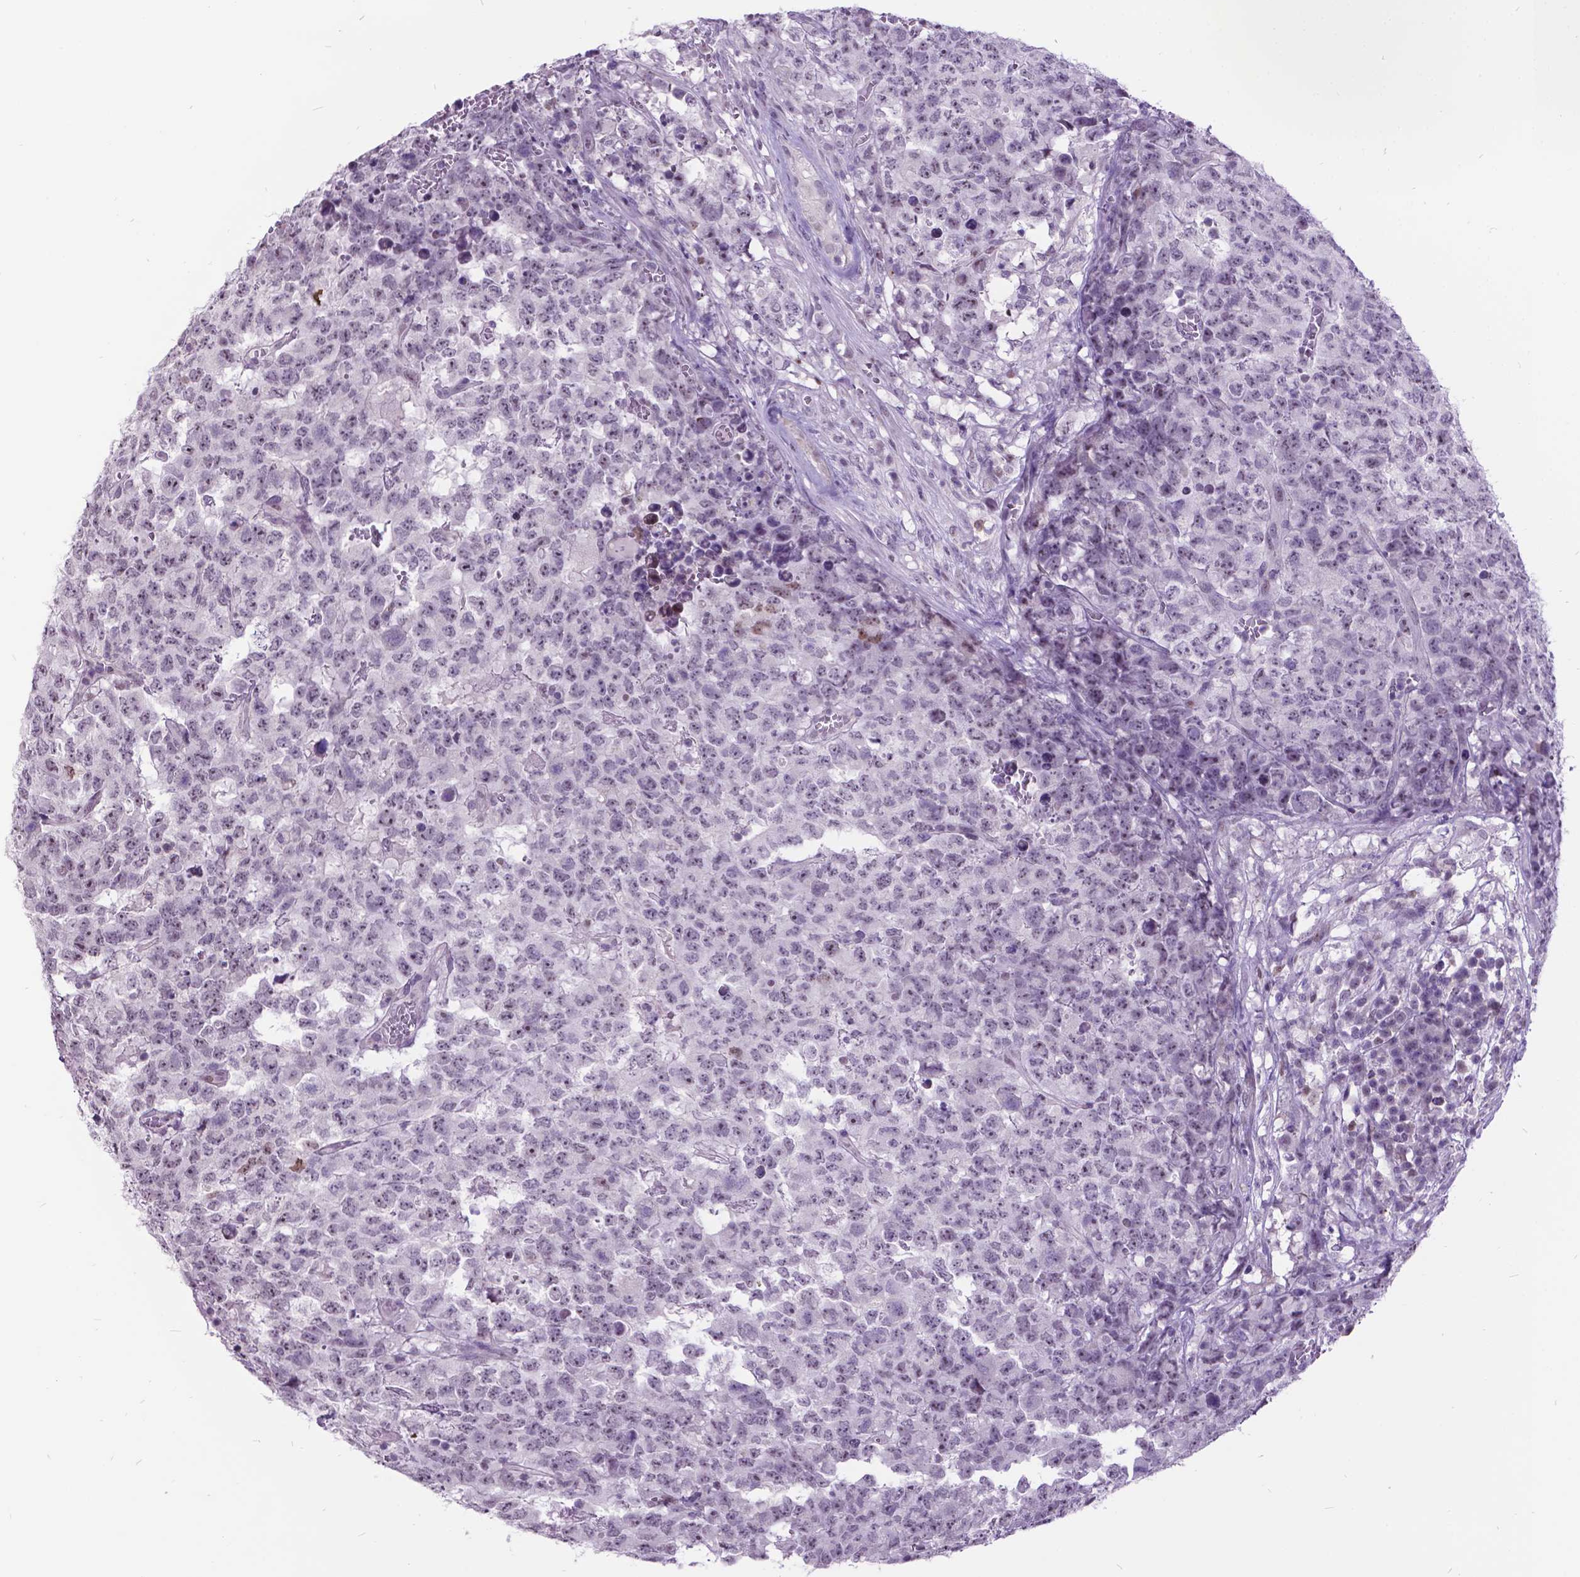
{"staining": {"intensity": "negative", "quantity": "none", "location": "none"}, "tissue": "testis cancer", "cell_type": "Tumor cells", "image_type": "cancer", "snomed": [{"axis": "morphology", "description": "Carcinoma, Embryonal, NOS"}, {"axis": "topography", "description": "Testis"}], "caption": "A high-resolution image shows immunohistochemistry (IHC) staining of testis embryonal carcinoma, which reveals no significant positivity in tumor cells. Brightfield microscopy of immunohistochemistry (IHC) stained with DAB (3,3'-diaminobenzidine) (brown) and hematoxylin (blue), captured at high magnification.", "gene": "DPF3", "patient": {"sex": "male", "age": 23}}